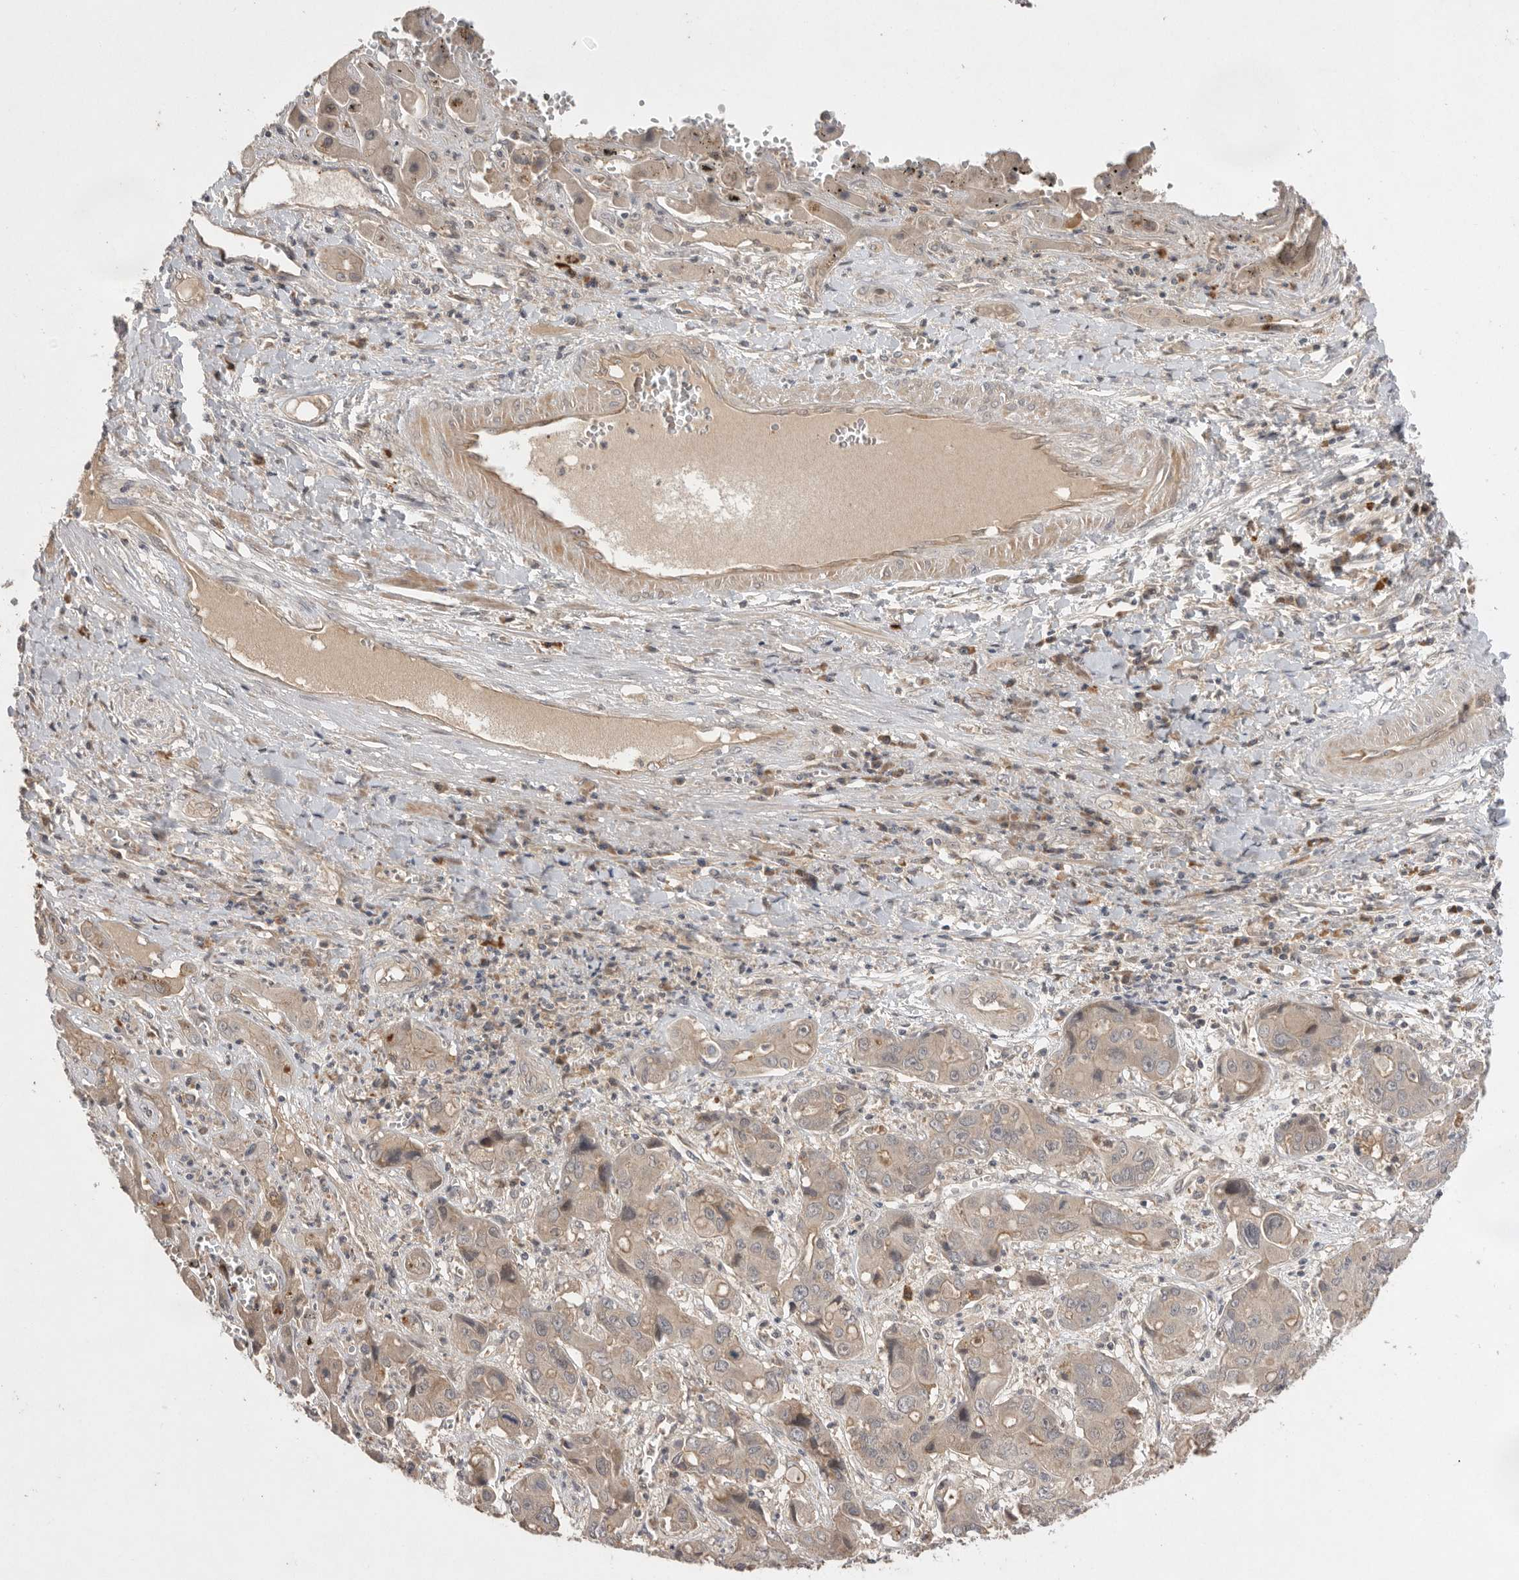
{"staining": {"intensity": "weak", "quantity": "<25%", "location": "cytoplasmic/membranous"}, "tissue": "liver cancer", "cell_type": "Tumor cells", "image_type": "cancer", "snomed": [{"axis": "morphology", "description": "Cholangiocarcinoma"}, {"axis": "topography", "description": "Liver"}], "caption": "Human liver cancer (cholangiocarcinoma) stained for a protein using immunohistochemistry displays no expression in tumor cells.", "gene": "NRCAM", "patient": {"sex": "male", "age": 67}}